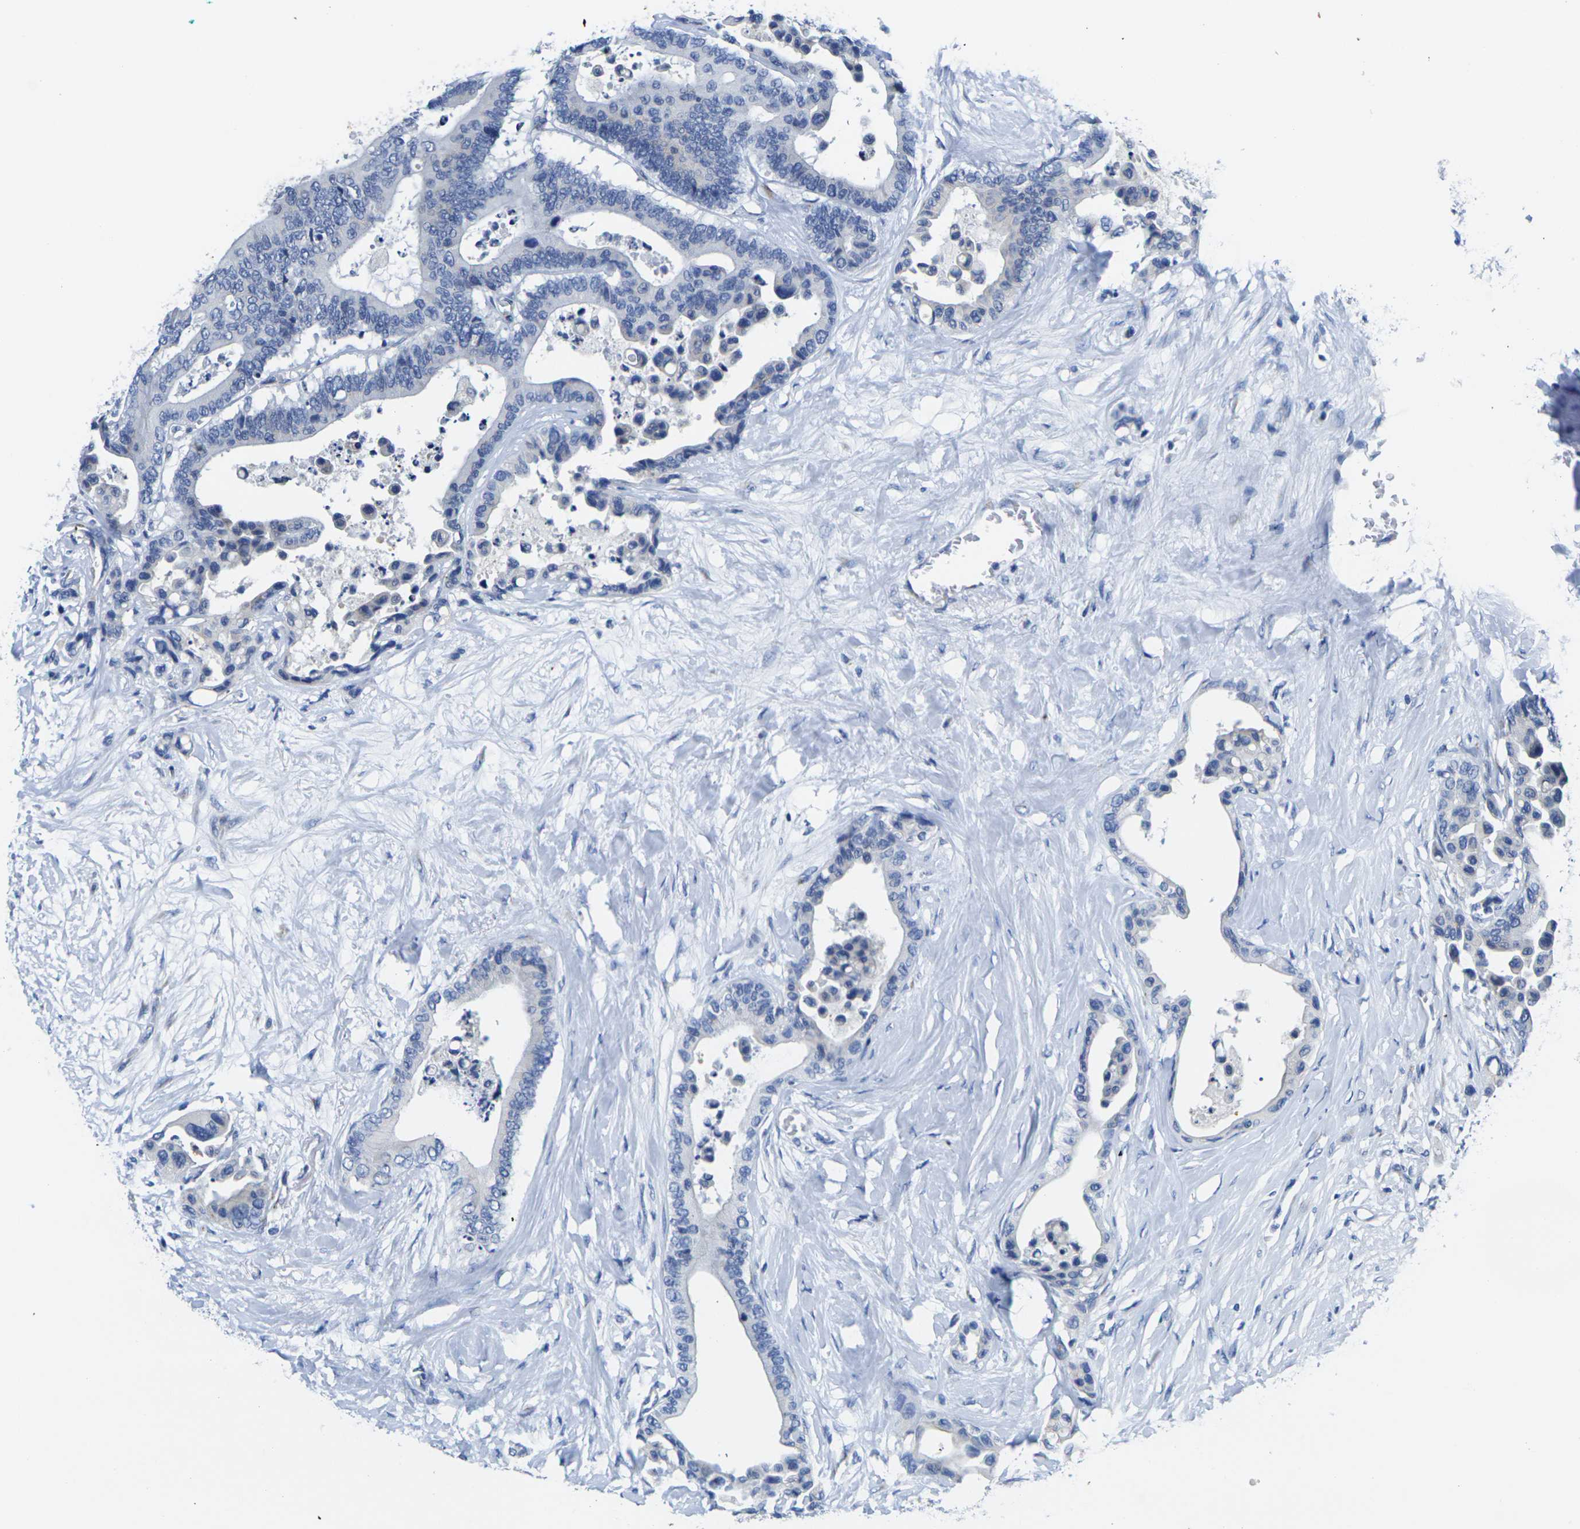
{"staining": {"intensity": "negative", "quantity": "none", "location": "none"}, "tissue": "colorectal cancer", "cell_type": "Tumor cells", "image_type": "cancer", "snomed": [{"axis": "morphology", "description": "Normal tissue, NOS"}, {"axis": "morphology", "description": "Adenocarcinoma, NOS"}, {"axis": "topography", "description": "Colon"}], "caption": "Immunohistochemistry (IHC) of human adenocarcinoma (colorectal) shows no expression in tumor cells.", "gene": "CRK", "patient": {"sex": "male", "age": 82}}